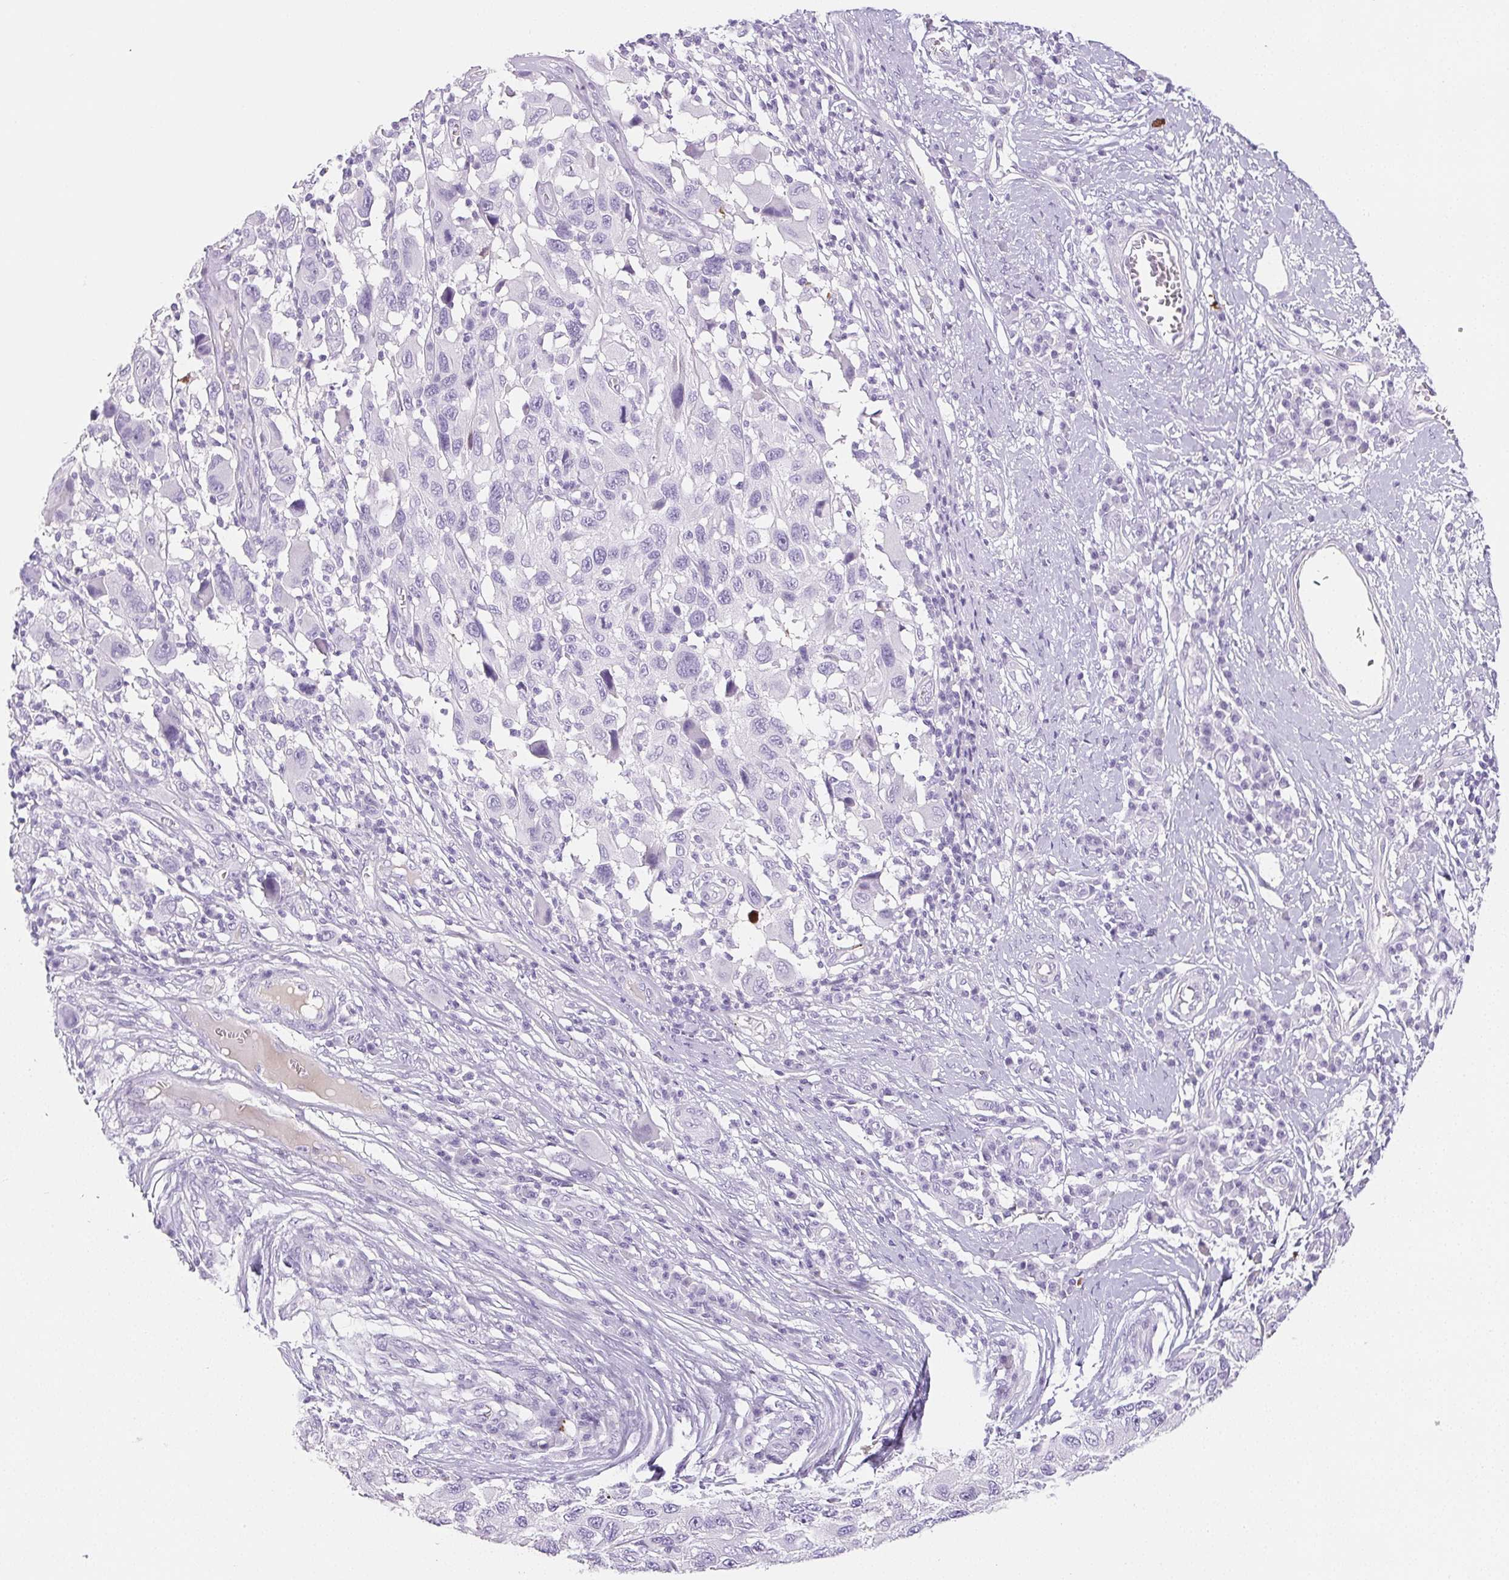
{"staining": {"intensity": "negative", "quantity": "none", "location": "none"}, "tissue": "melanoma", "cell_type": "Tumor cells", "image_type": "cancer", "snomed": [{"axis": "morphology", "description": "Malignant melanoma, NOS"}, {"axis": "topography", "description": "Skin"}], "caption": "Malignant melanoma was stained to show a protein in brown. There is no significant positivity in tumor cells. (Stains: DAB (3,3'-diaminobenzidine) IHC with hematoxylin counter stain, Microscopy: brightfield microscopy at high magnification).", "gene": "VTN", "patient": {"sex": "male", "age": 53}}